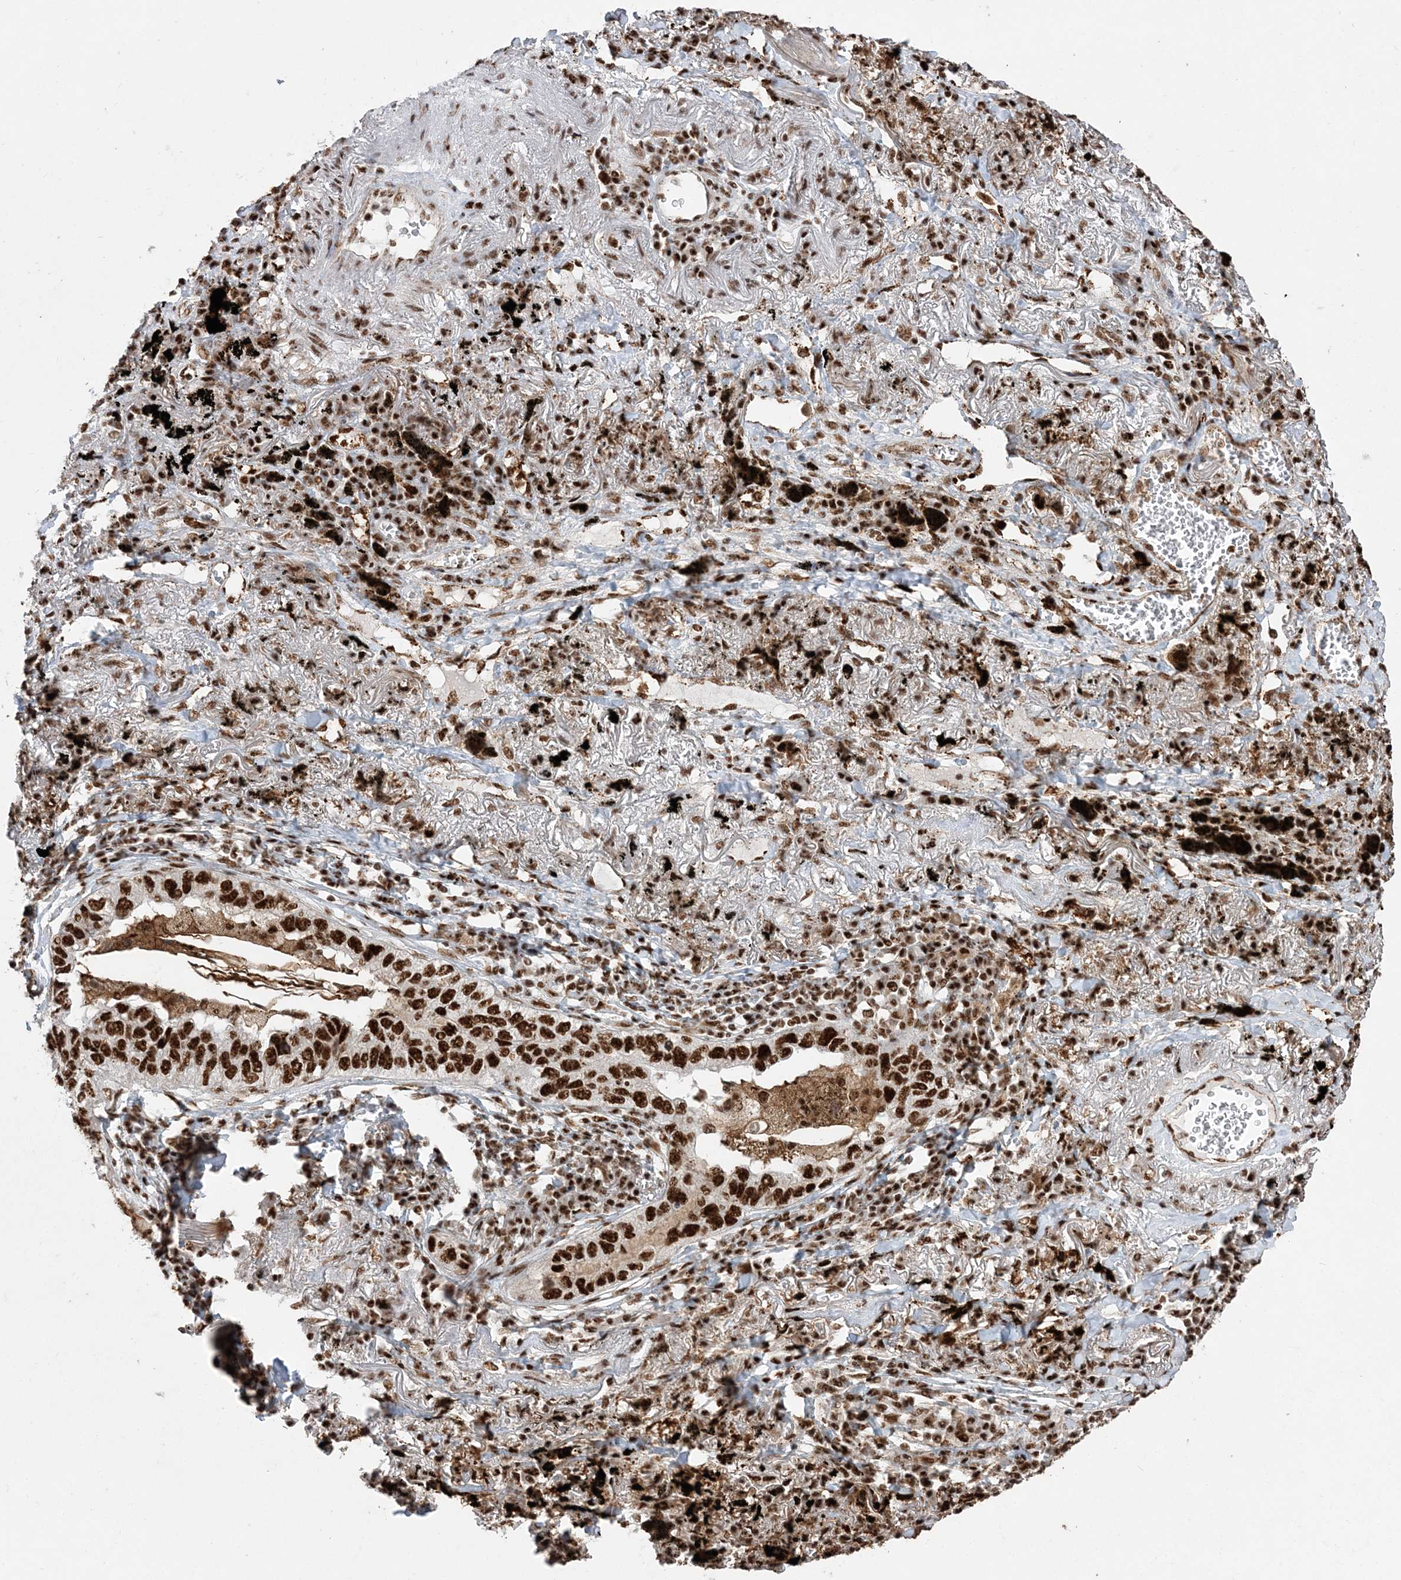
{"staining": {"intensity": "strong", "quantity": ">75%", "location": "nuclear"}, "tissue": "lung cancer", "cell_type": "Tumor cells", "image_type": "cancer", "snomed": [{"axis": "morphology", "description": "Adenocarcinoma, NOS"}, {"axis": "topography", "description": "Lung"}], "caption": "DAB immunohistochemical staining of human adenocarcinoma (lung) demonstrates strong nuclear protein staining in approximately >75% of tumor cells. (DAB (3,3'-diaminobenzidine) IHC with brightfield microscopy, high magnification).", "gene": "RBM17", "patient": {"sex": "male", "age": 65}}